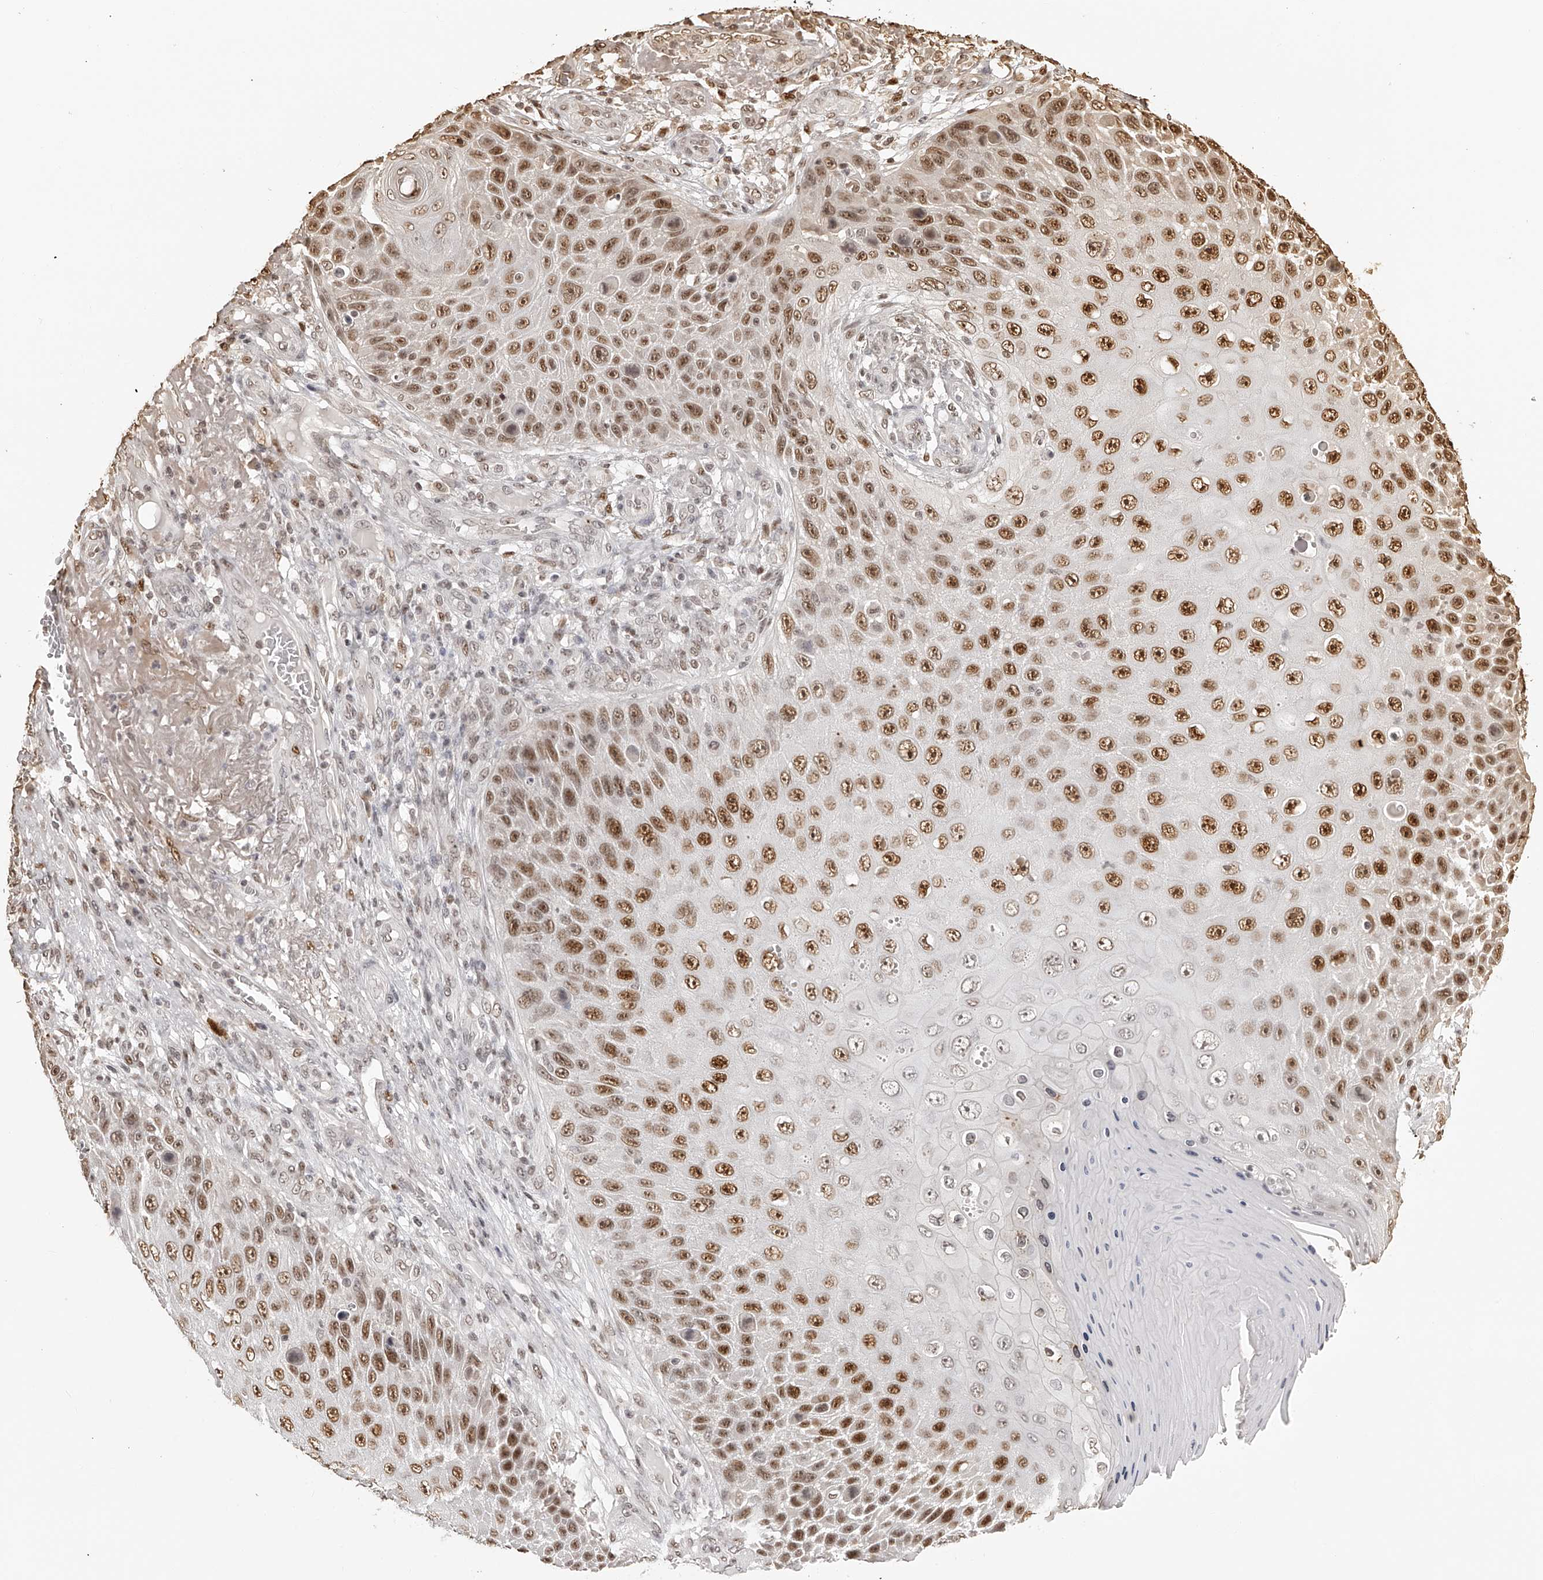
{"staining": {"intensity": "moderate", "quantity": ">75%", "location": "nuclear"}, "tissue": "skin cancer", "cell_type": "Tumor cells", "image_type": "cancer", "snomed": [{"axis": "morphology", "description": "Squamous cell carcinoma, NOS"}, {"axis": "topography", "description": "Skin"}], "caption": "Immunohistochemical staining of human squamous cell carcinoma (skin) demonstrates moderate nuclear protein expression in approximately >75% of tumor cells.", "gene": "ZNF503", "patient": {"sex": "female", "age": 88}}